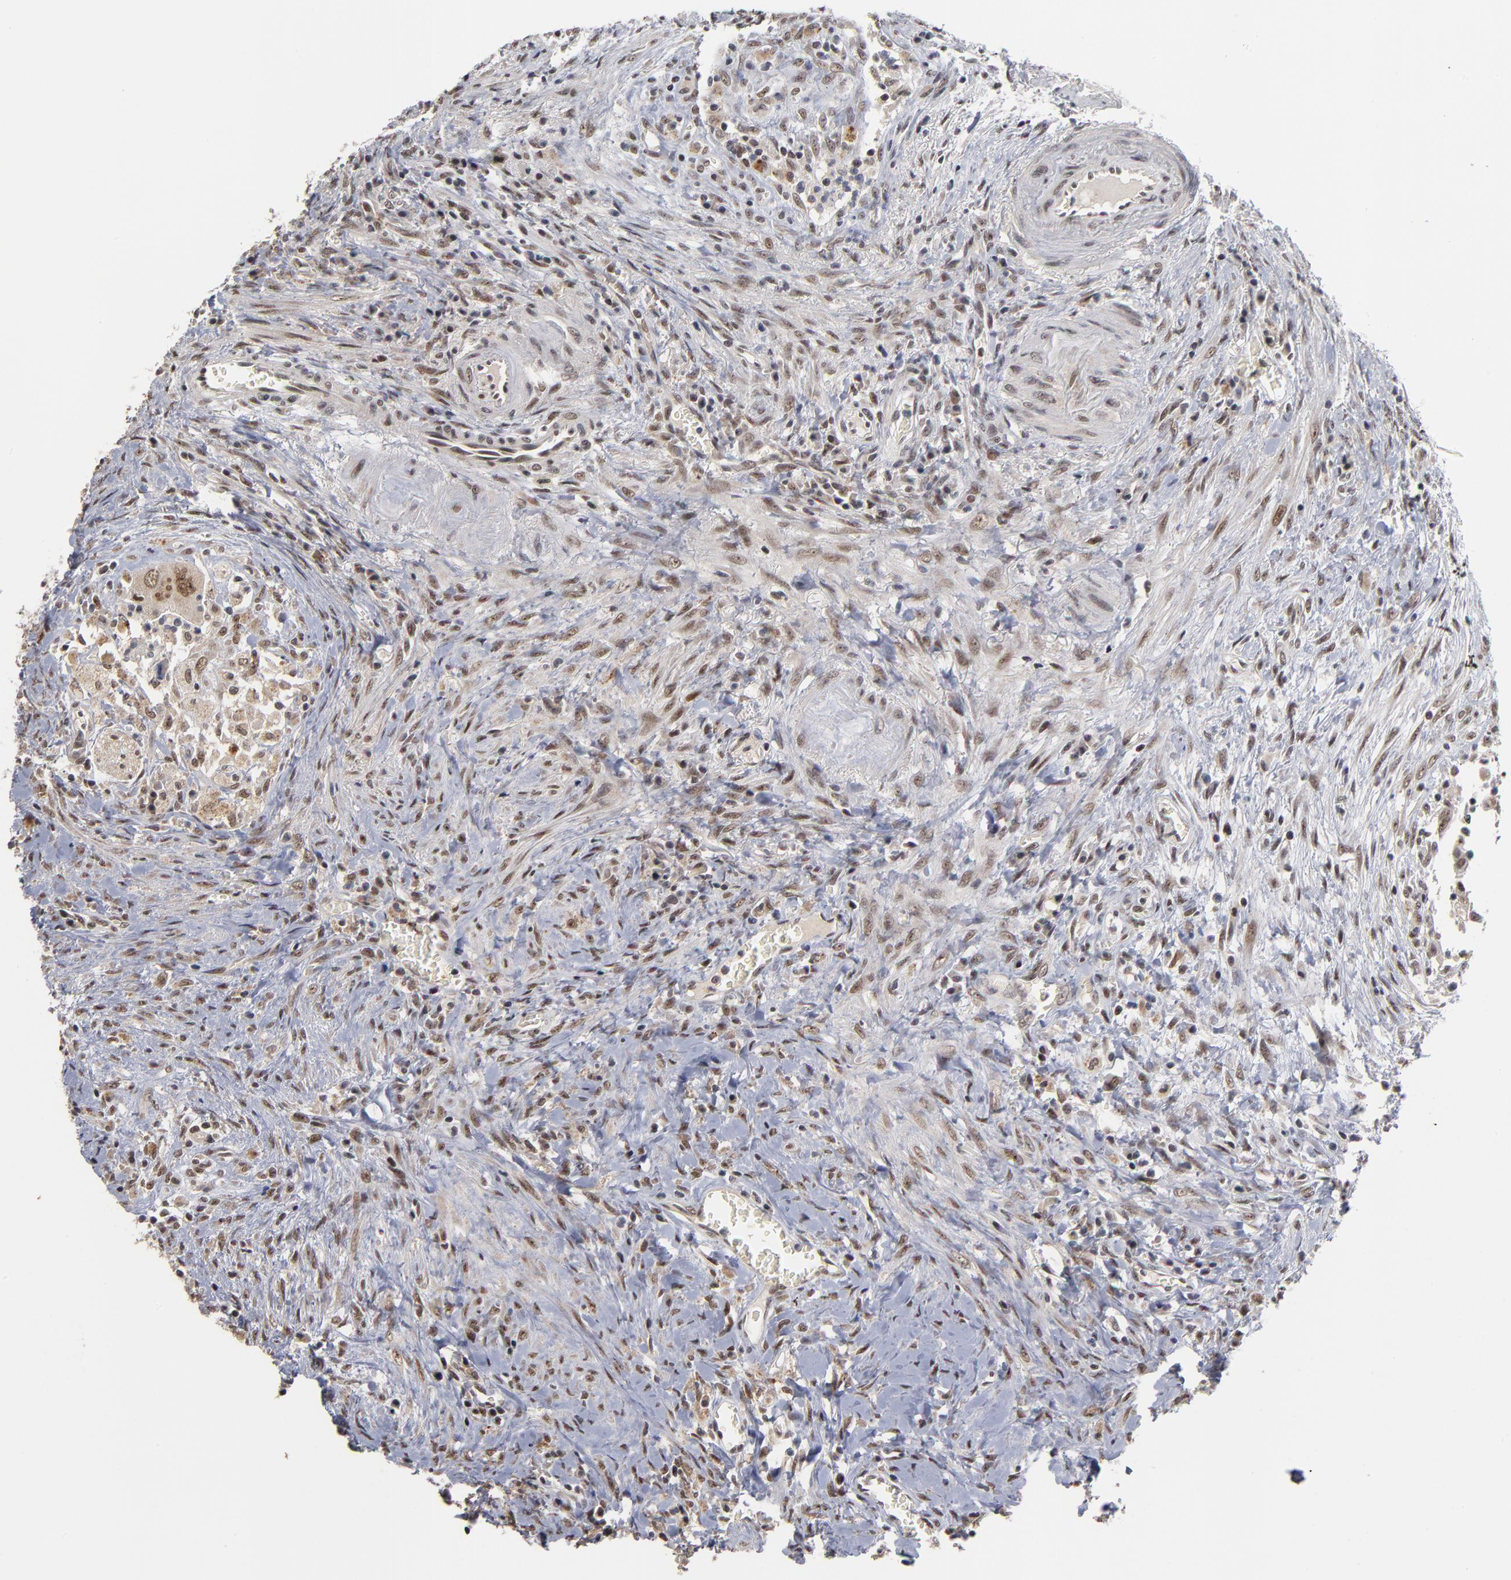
{"staining": {"intensity": "weak", "quantity": "25%-75%", "location": "nuclear"}, "tissue": "colorectal cancer", "cell_type": "Tumor cells", "image_type": "cancer", "snomed": [{"axis": "morphology", "description": "Adenocarcinoma, NOS"}, {"axis": "topography", "description": "Rectum"}], "caption": "A brown stain labels weak nuclear staining of a protein in human adenocarcinoma (colorectal) tumor cells.", "gene": "ZNF419", "patient": {"sex": "male", "age": 70}}